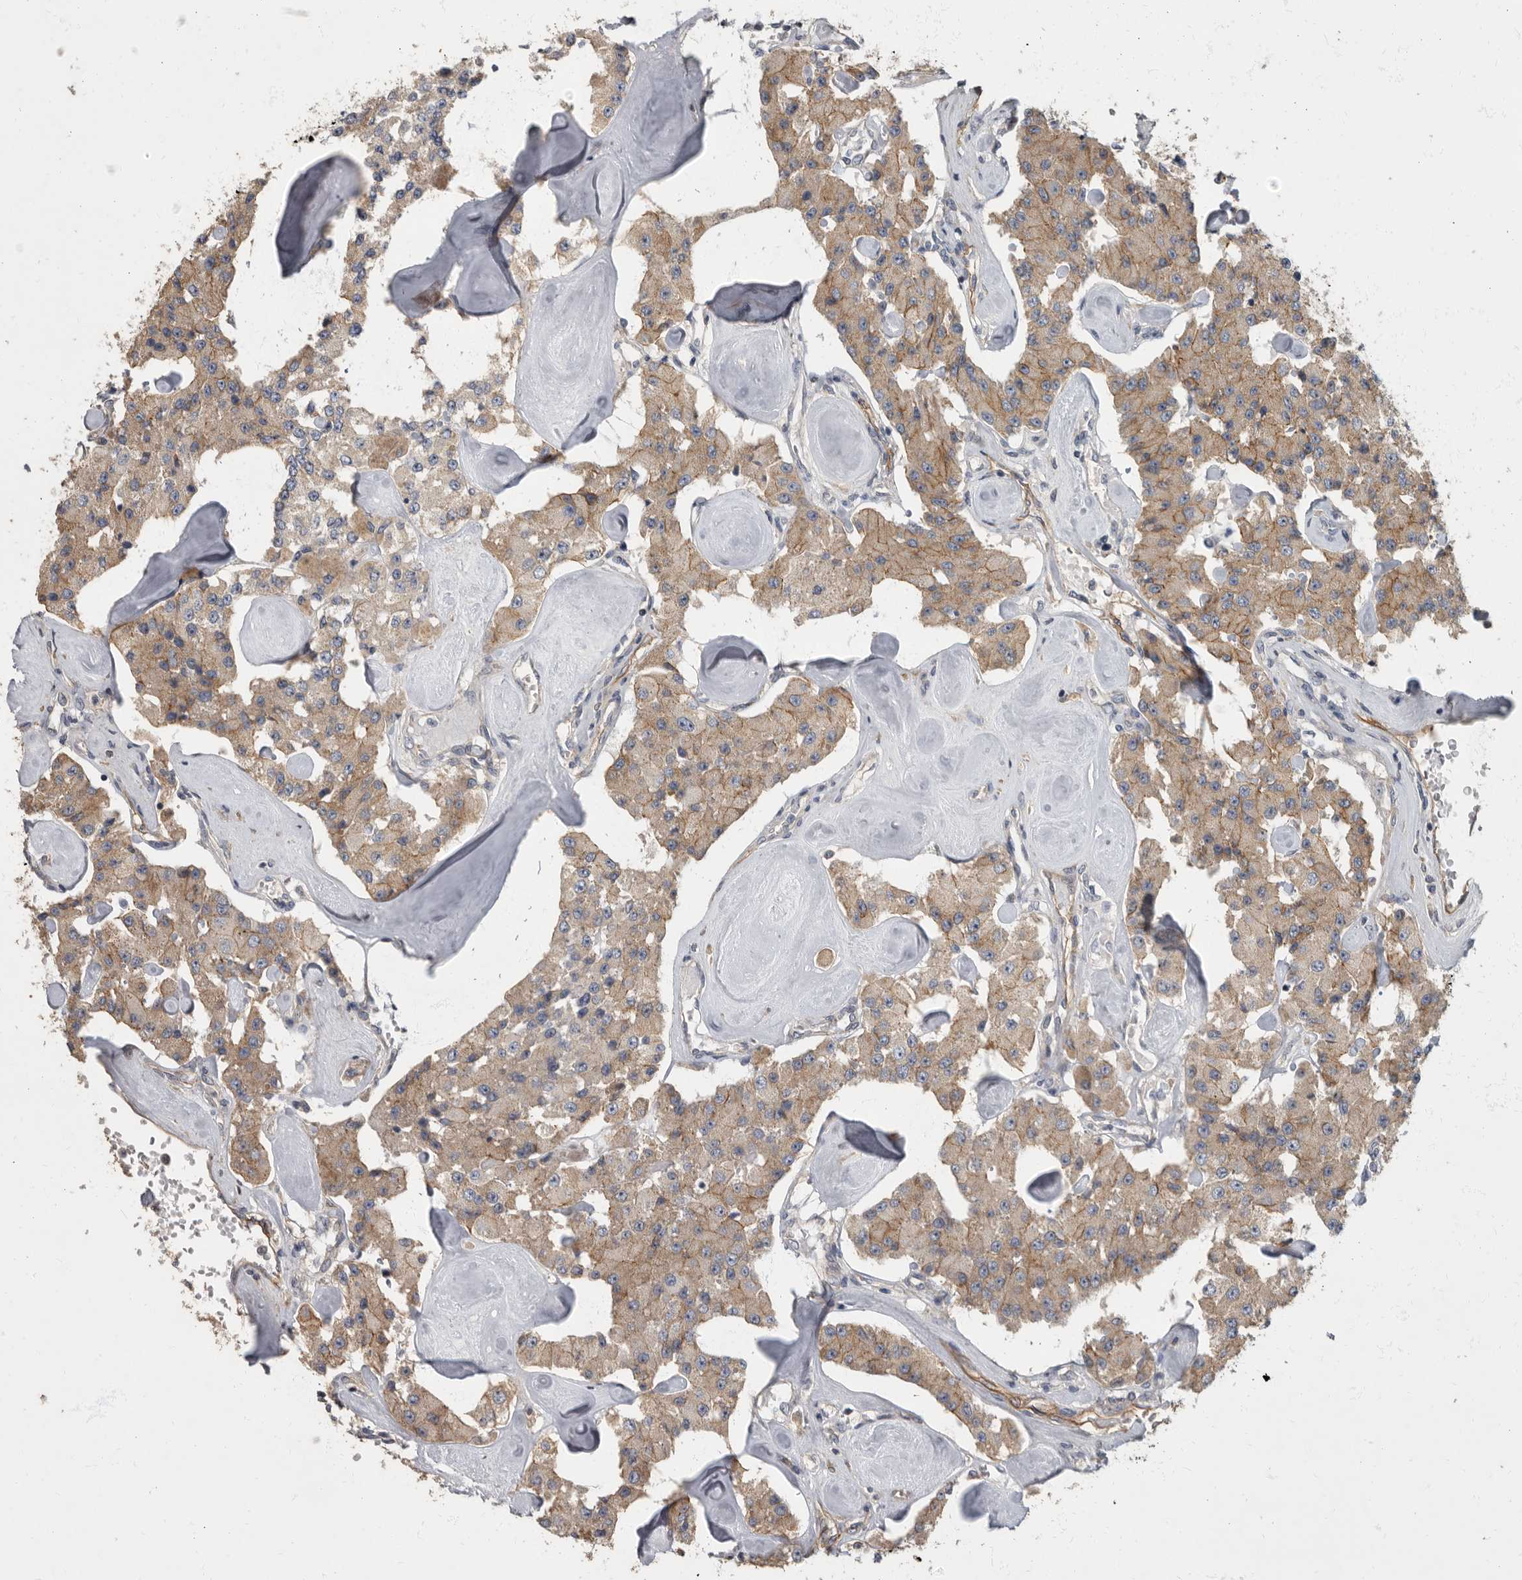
{"staining": {"intensity": "moderate", "quantity": ">75%", "location": "cytoplasmic/membranous"}, "tissue": "carcinoid", "cell_type": "Tumor cells", "image_type": "cancer", "snomed": [{"axis": "morphology", "description": "Carcinoid, malignant, NOS"}, {"axis": "topography", "description": "Pancreas"}], "caption": "The immunohistochemical stain highlights moderate cytoplasmic/membranous expression in tumor cells of malignant carcinoid tissue.", "gene": "PDK1", "patient": {"sex": "male", "age": 41}}